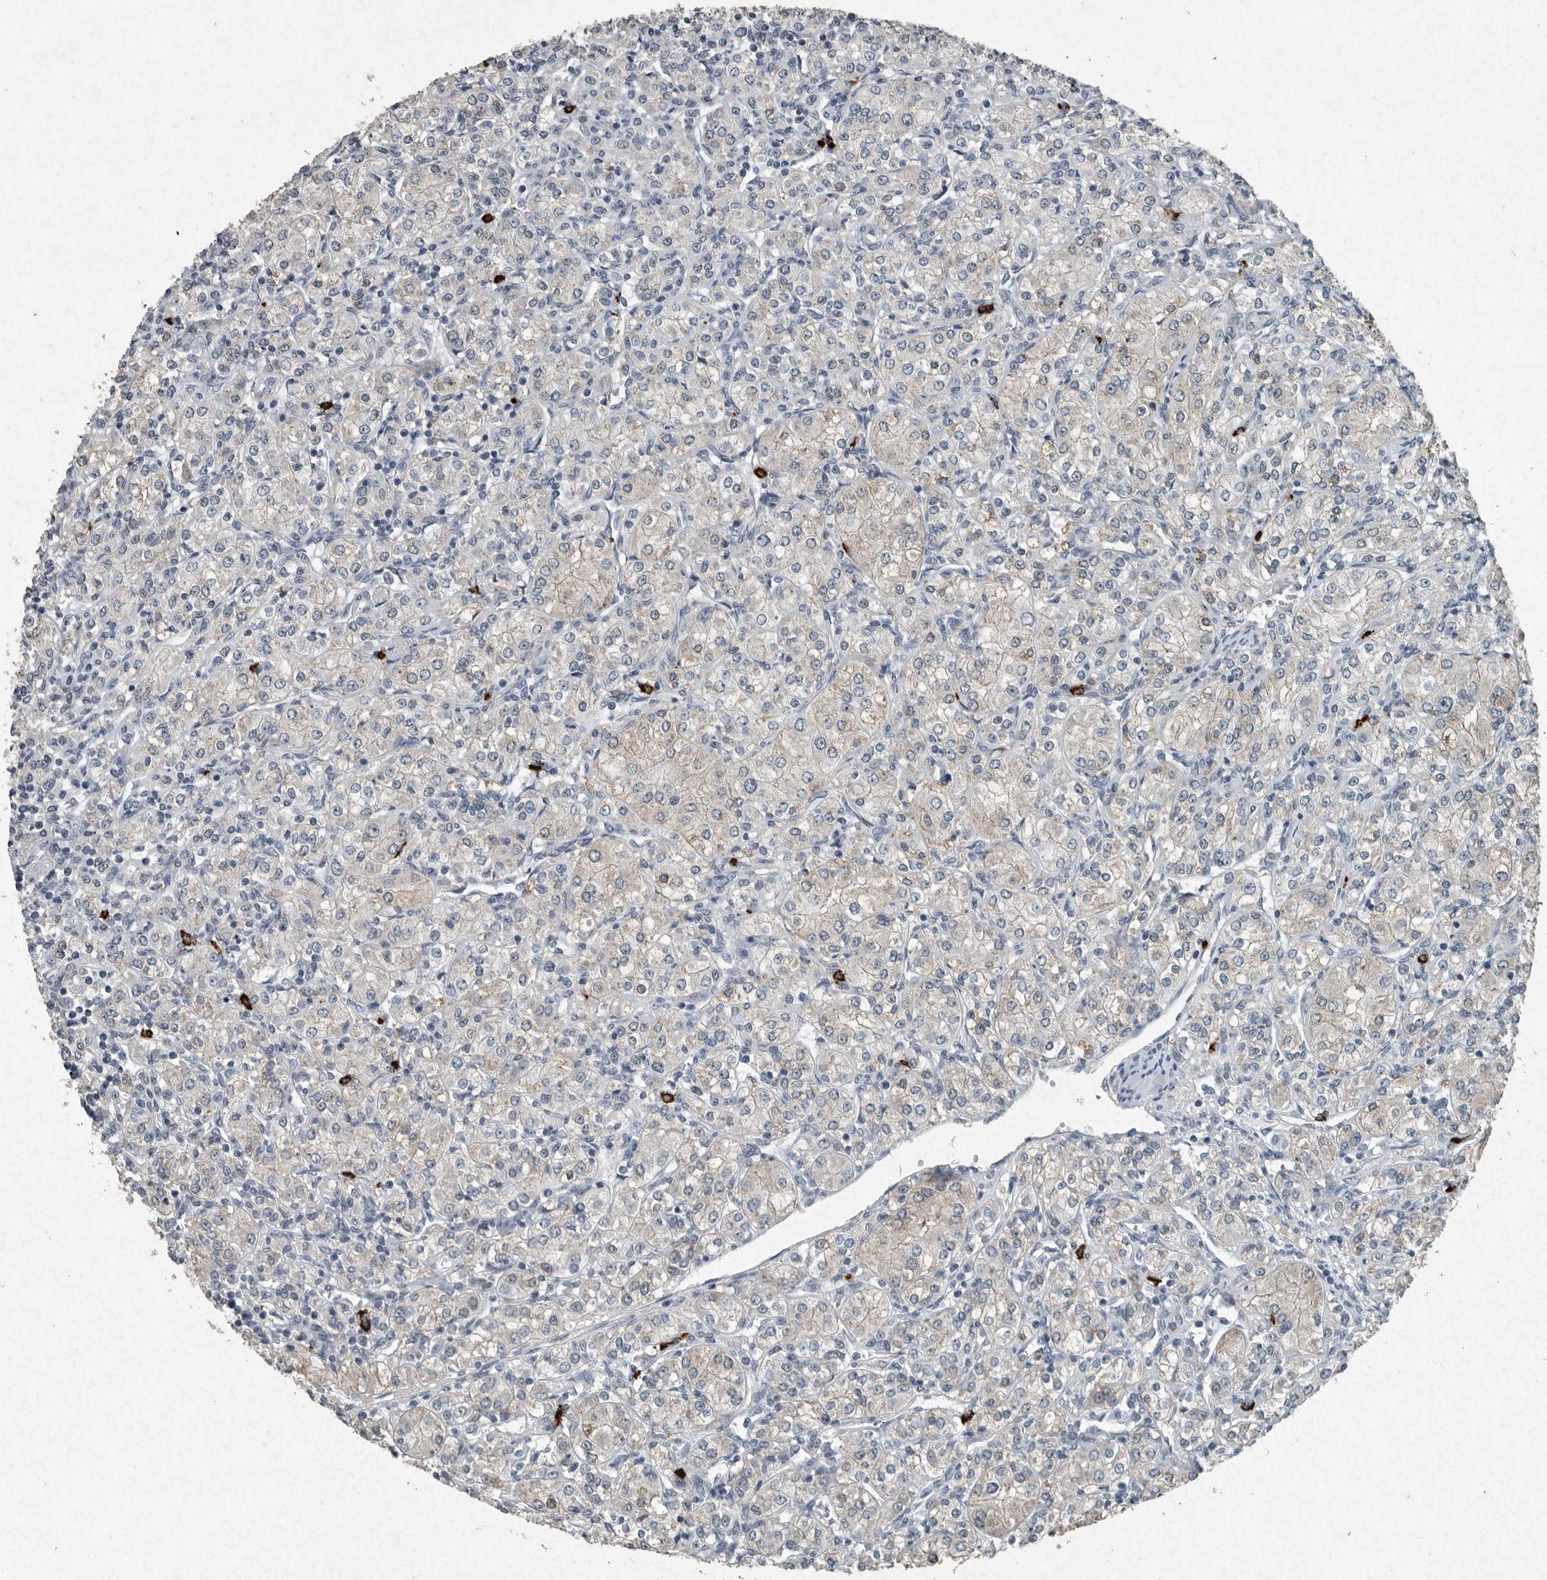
{"staining": {"intensity": "weak", "quantity": "25%-75%", "location": "cytoplasmic/membranous"}, "tissue": "renal cancer", "cell_type": "Tumor cells", "image_type": "cancer", "snomed": [{"axis": "morphology", "description": "Adenocarcinoma, NOS"}, {"axis": "topography", "description": "Kidney"}], "caption": "Brown immunohistochemical staining in renal adenocarcinoma shows weak cytoplasmic/membranous positivity in about 25%-75% of tumor cells.", "gene": "IL20", "patient": {"sex": "male", "age": 77}}